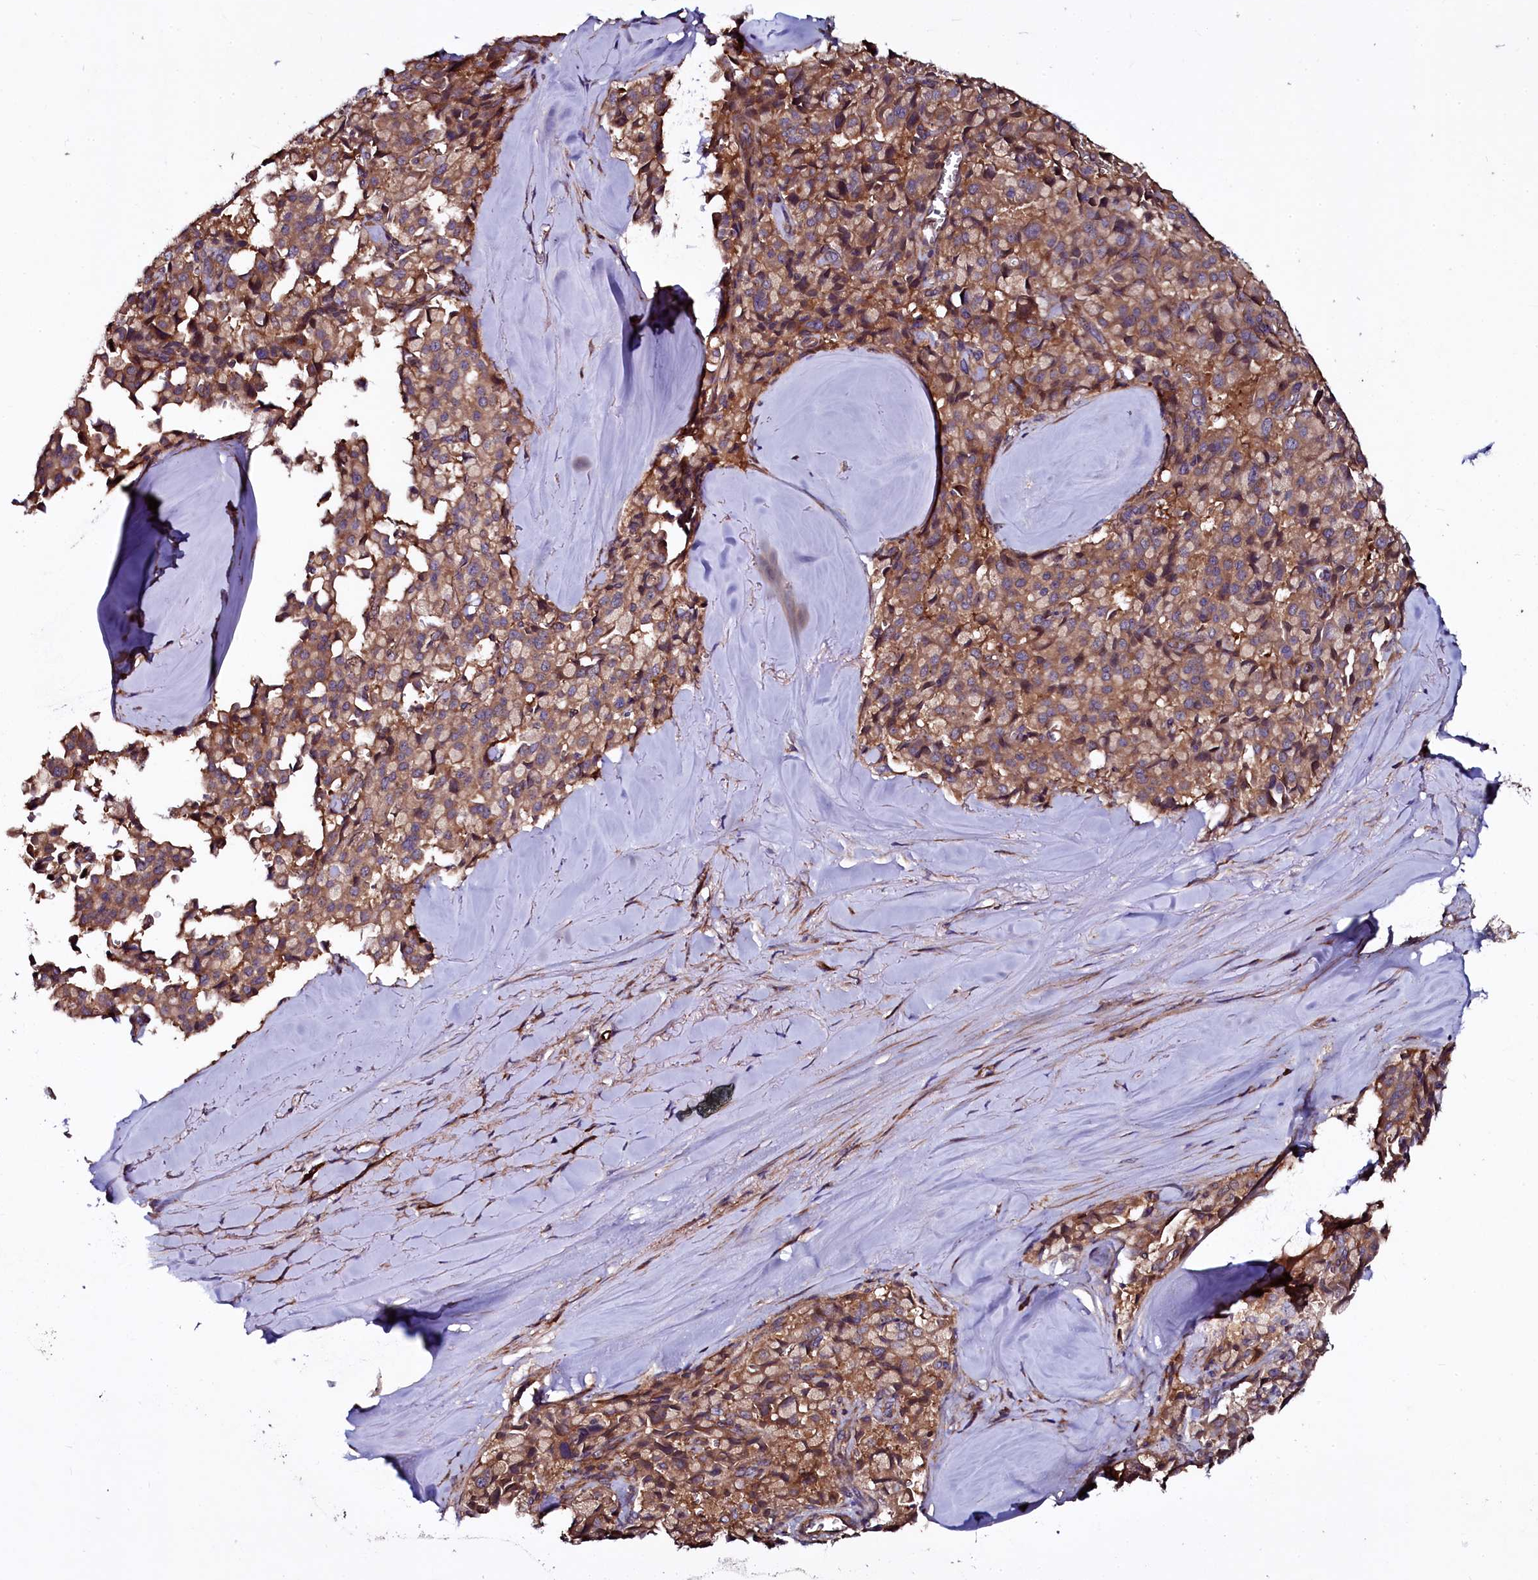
{"staining": {"intensity": "moderate", "quantity": ">75%", "location": "cytoplasmic/membranous"}, "tissue": "pancreatic cancer", "cell_type": "Tumor cells", "image_type": "cancer", "snomed": [{"axis": "morphology", "description": "Adenocarcinoma, NOS"}, {"axis": "topography", "description": "Pancreas"}], "caption": "Protein expression analysis of pancreatic adenocarcinoma demonstrates moderate cytoplasmic/membranous expression in about >75% of tumor cells.", "gene": "USPL1", "patient": {"sex": "male", "age": 65}}